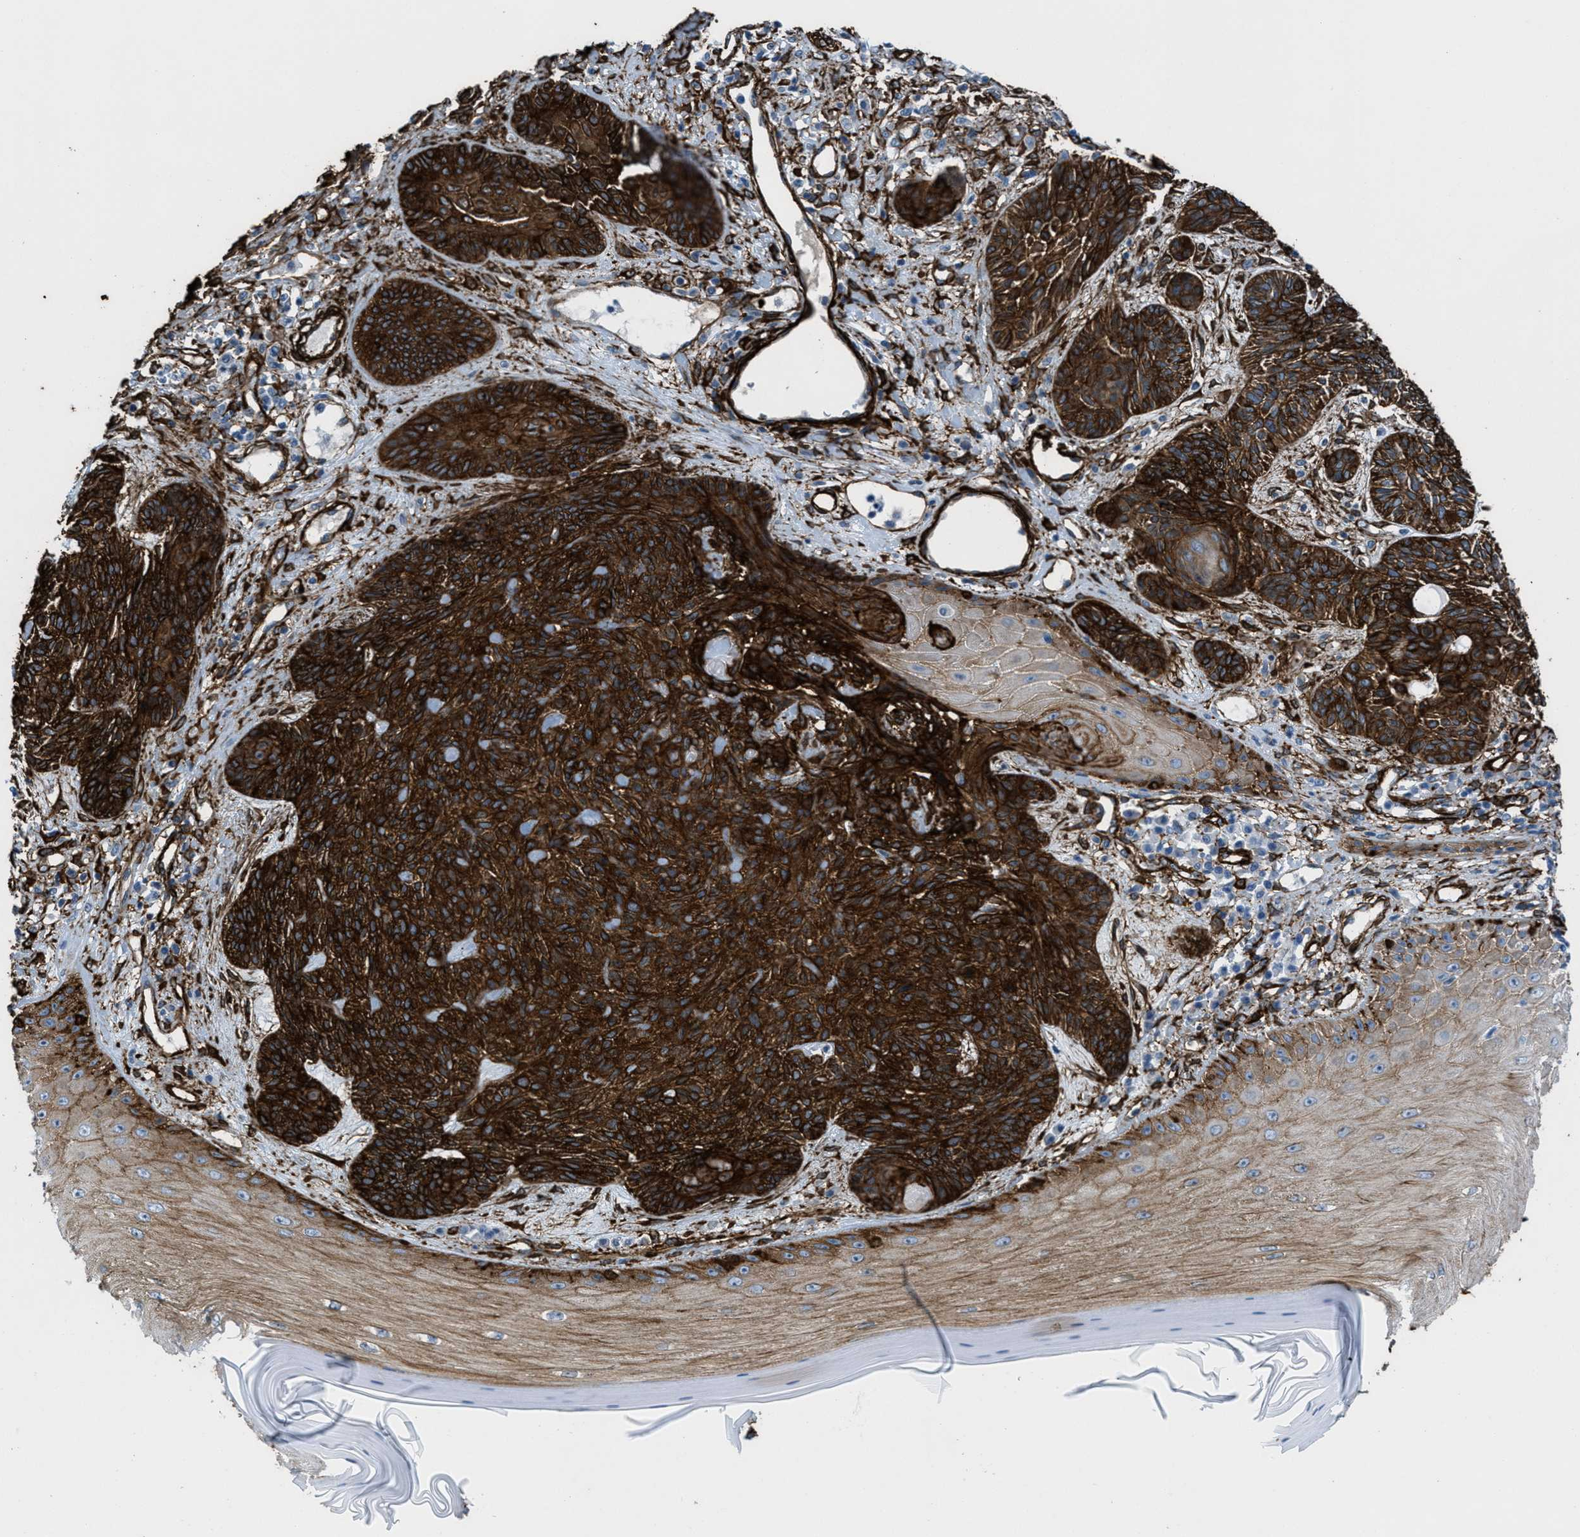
{"staining": {"intensity": "strong", "quantity": ">75%", "location": "cytoplasmic/membranous"}, "tissue": "skin cancer", "cell_type": "Tumor cells", "image_type": "cancer", "snomed": [{"axis": "morphology", "description": "Basal cell carcinoma"}, {"axis": "topography", "description": "Skin"}], "caption": "Immunohistochemical staining of skin cancer reveals high levels of strong cytoplasmic/membranous expression in about >75% of tumor cells.", "gene": "CALD1", "patient": {"sex": "male", "age": 55}}